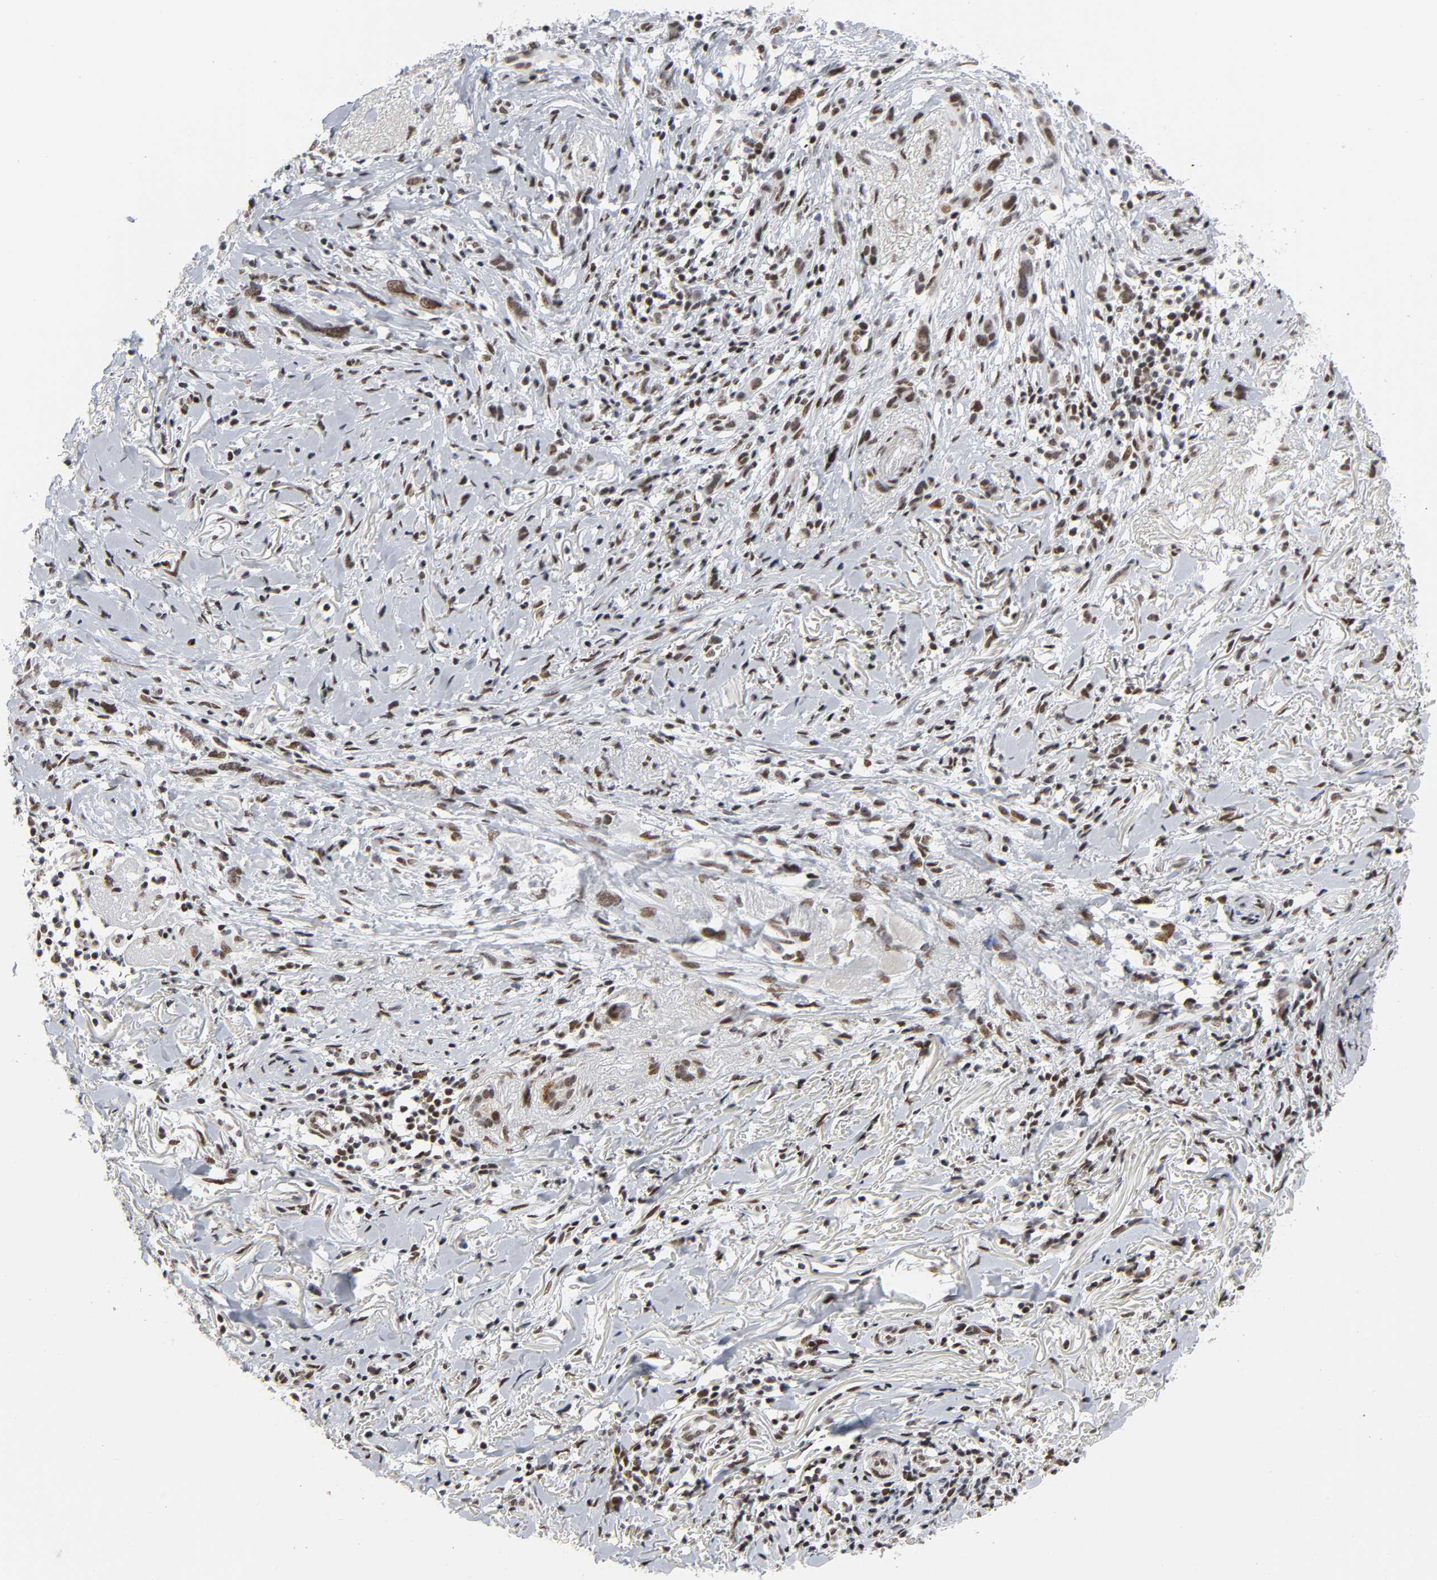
{"staining": {"intensity": "moderate", "quantity": ">75%", "location": "nuclear"}, "tissue": "melanoma", "cell_type": "Tumor cells", "image_type": "cancer", "snomed": [{"axis": "morphology", "description": "Malignant melanoma, NOS"}, {"axis": "topography", "description": "Skin"}], "caption": "Protein positivity by immunohistochemistry reveals moderate nuclear staining in about >75% of tumor cells in melanoma.", "gene": "CREBBP", "patient": {"sex": "male", "age": 91}}